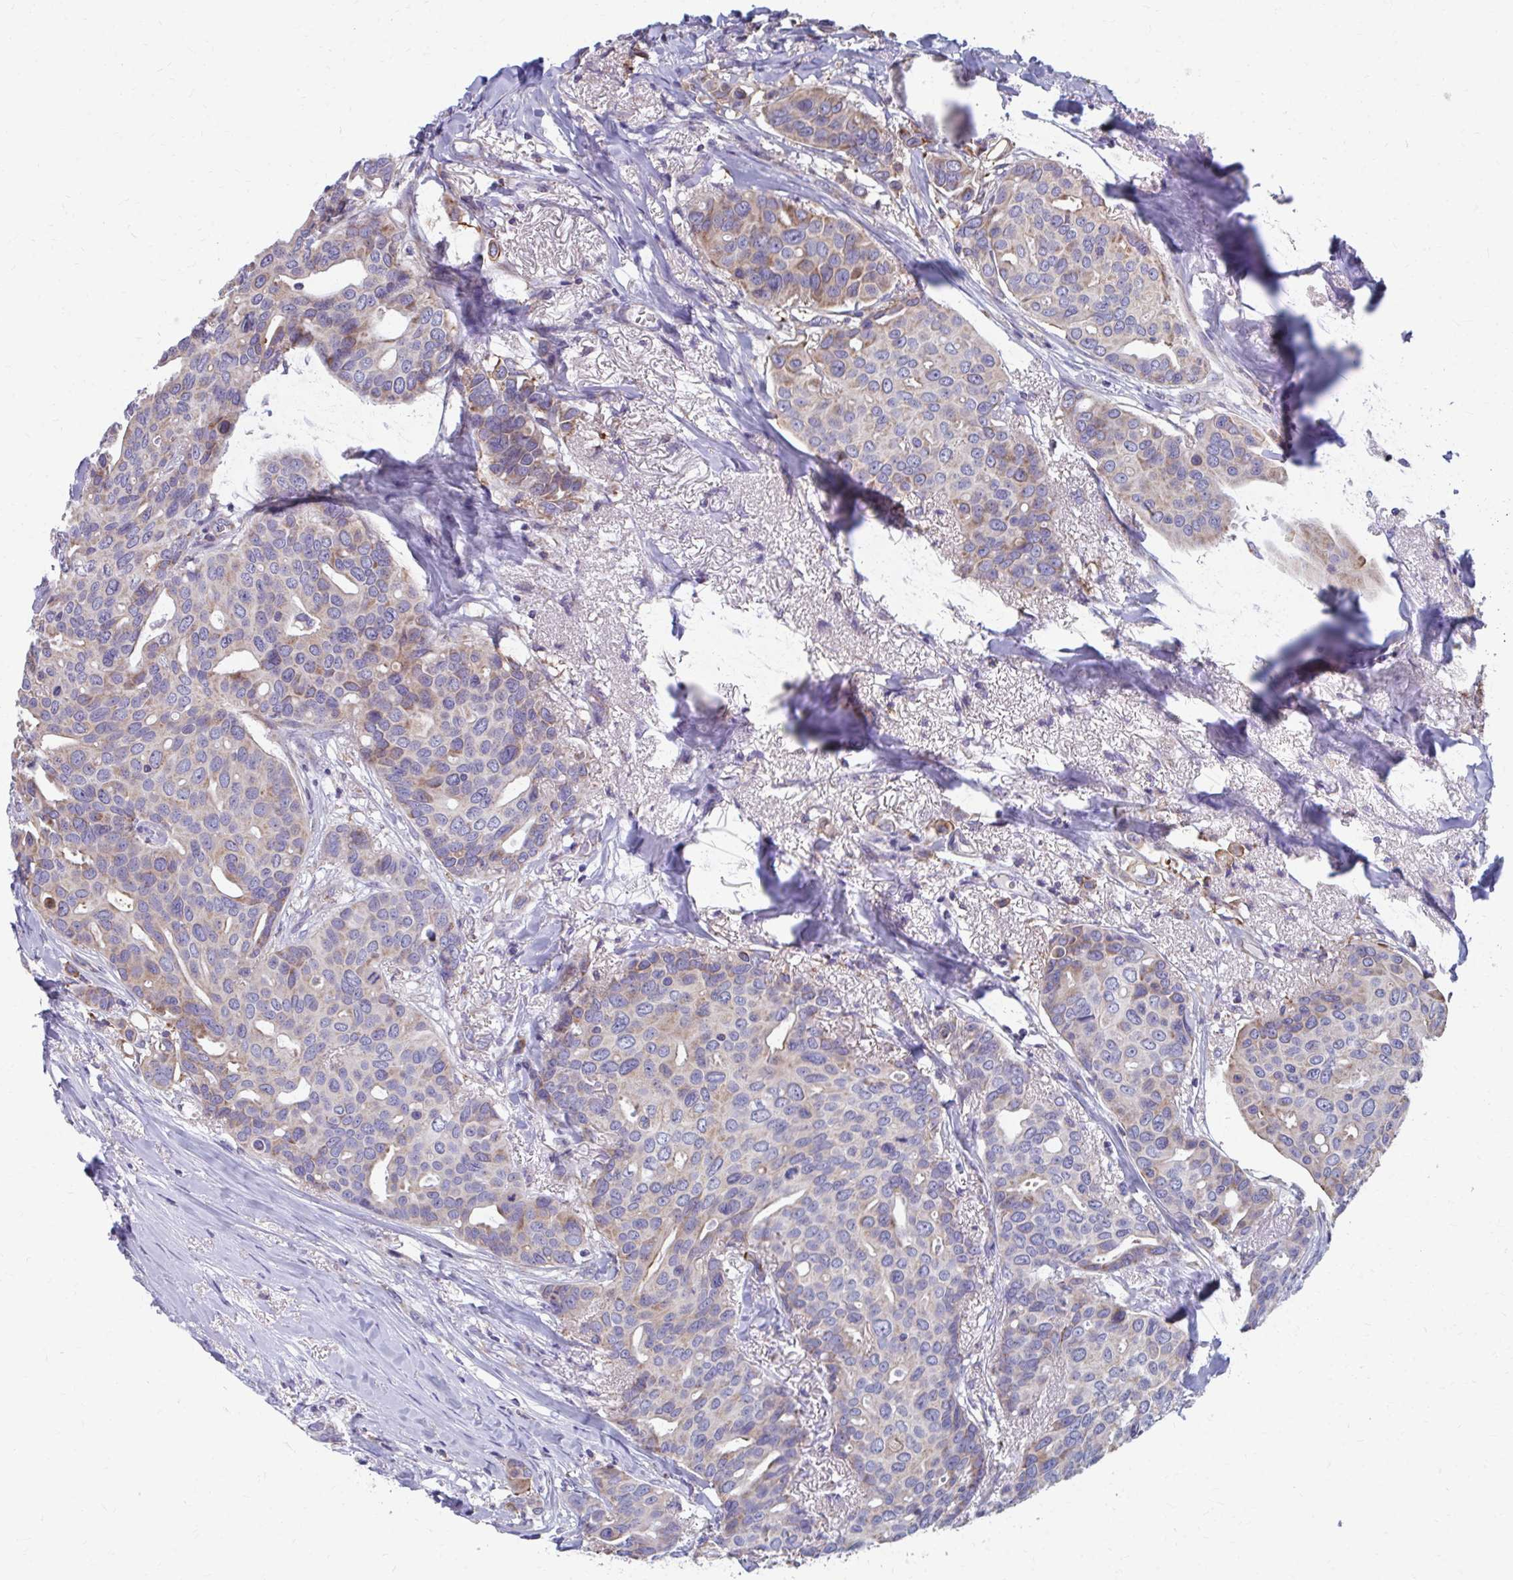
{"staining": {"intensity": "moderate", "quantity": "<25%", "location": "cytoplasmic/membranous"}, "tissue": "breast cancer", "cell_type": "Tumor cells", "image_type": "cancer", "snomed": [{"axis": "morphology", "description": "Duct carcinoma"}, {"axis": "topography", "description": "Breast"}], "caption": "This photomicrograph demonstrates IHC staining of human breast invasive ductal carcinoma, with low moderate cytoplasmic/membranous expression in approximately <25% of tumor cells.", "gene": "RCC1L", "patient": {"sex": "female", "age": 54}}